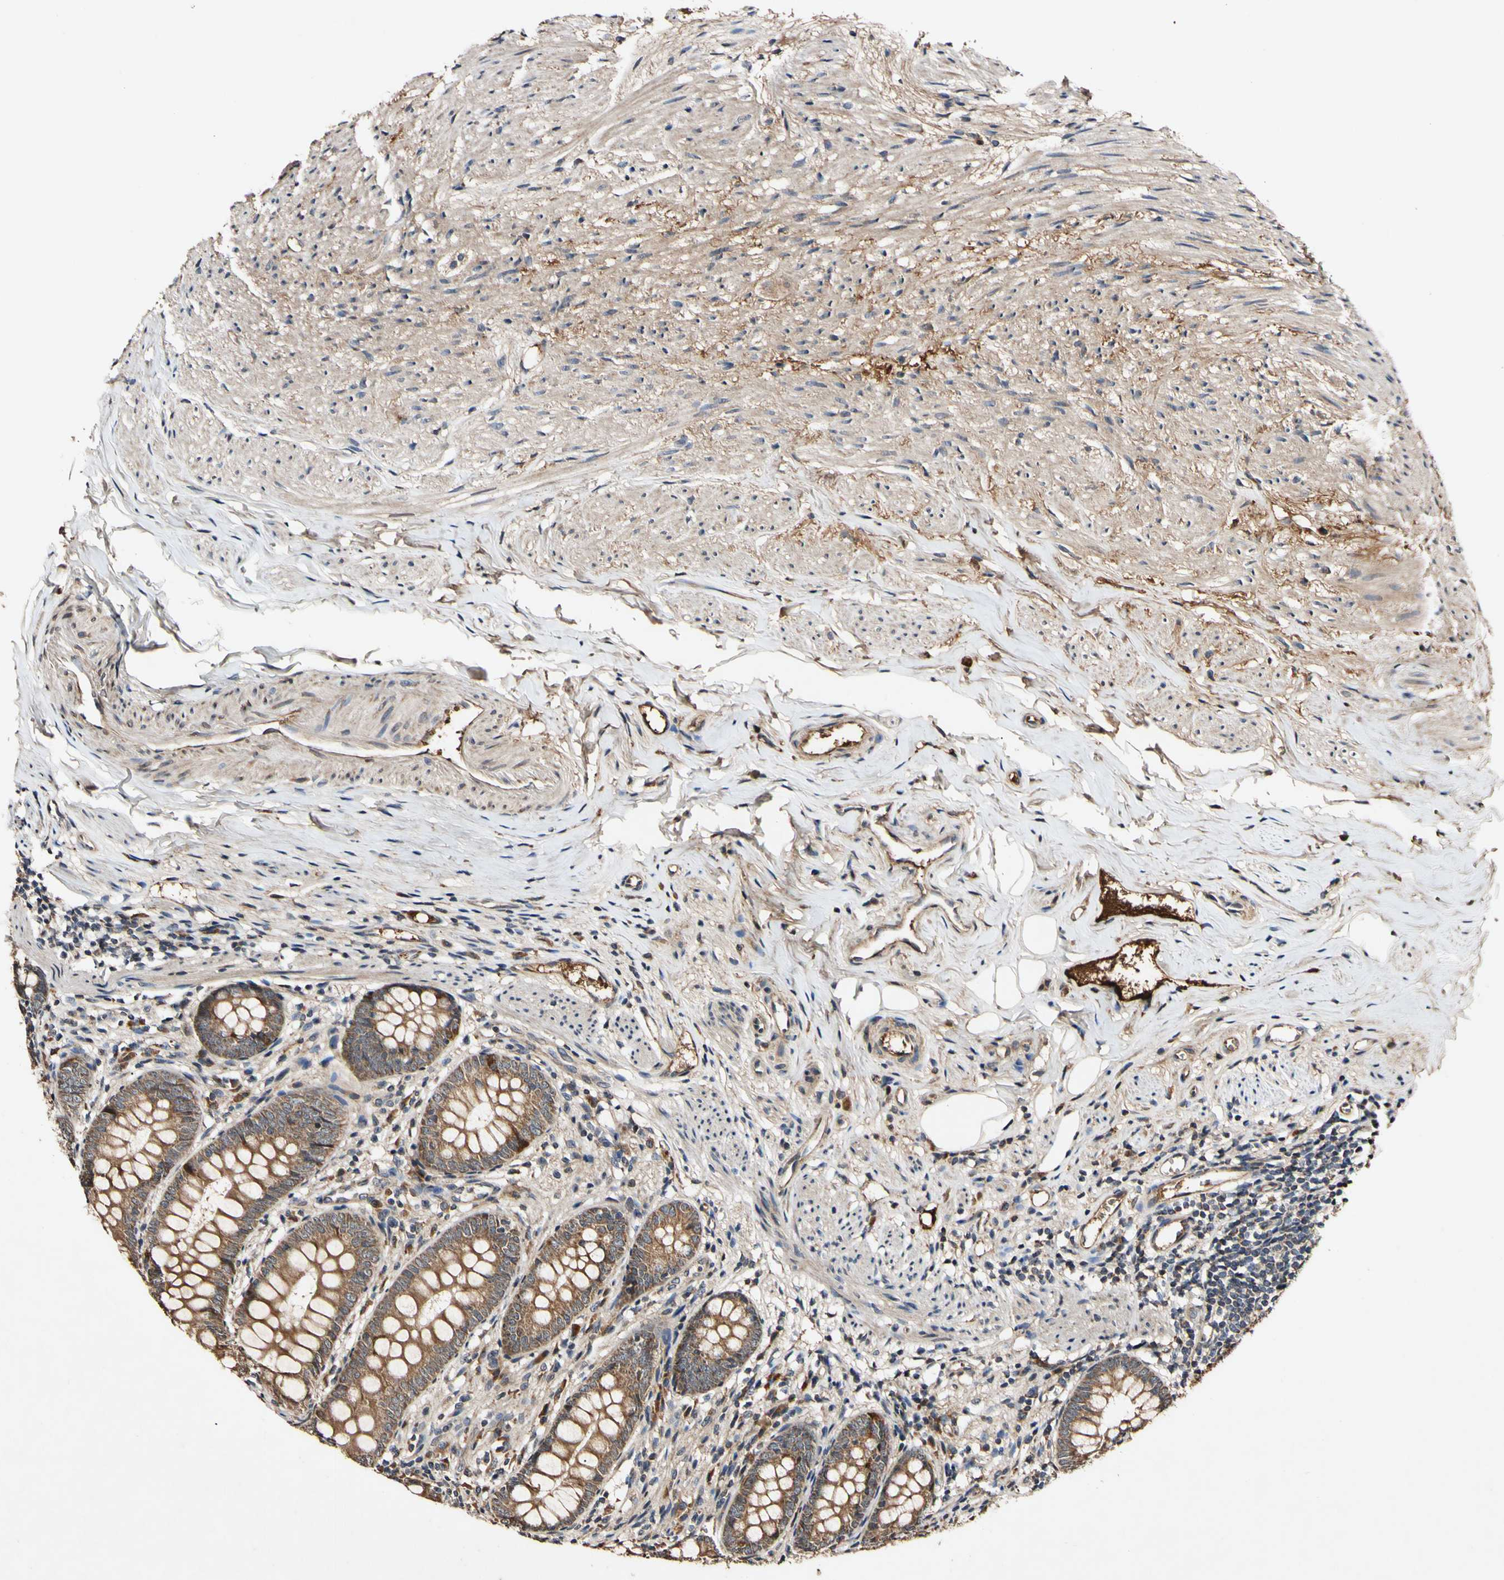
{"staining": {"intensity": "moderate", "quantity": ">75%", "location": "cytoplasmic/membranous"}, "tissue": "appendix", "cell_type": "Glandular cells", "image_type": "normal", "snomed": [{"axis": "morphology", "description": "Normal tissue, NOS"}, {"axis": "topography", "description": "Appendix"}], "caption": "Protein staining of normal appendix displays moderate cytoplasmic/membranous staining in about >75% of glandular cells.", "gene": "PLAT", "patient": {"sex": "female", "age": 77}}